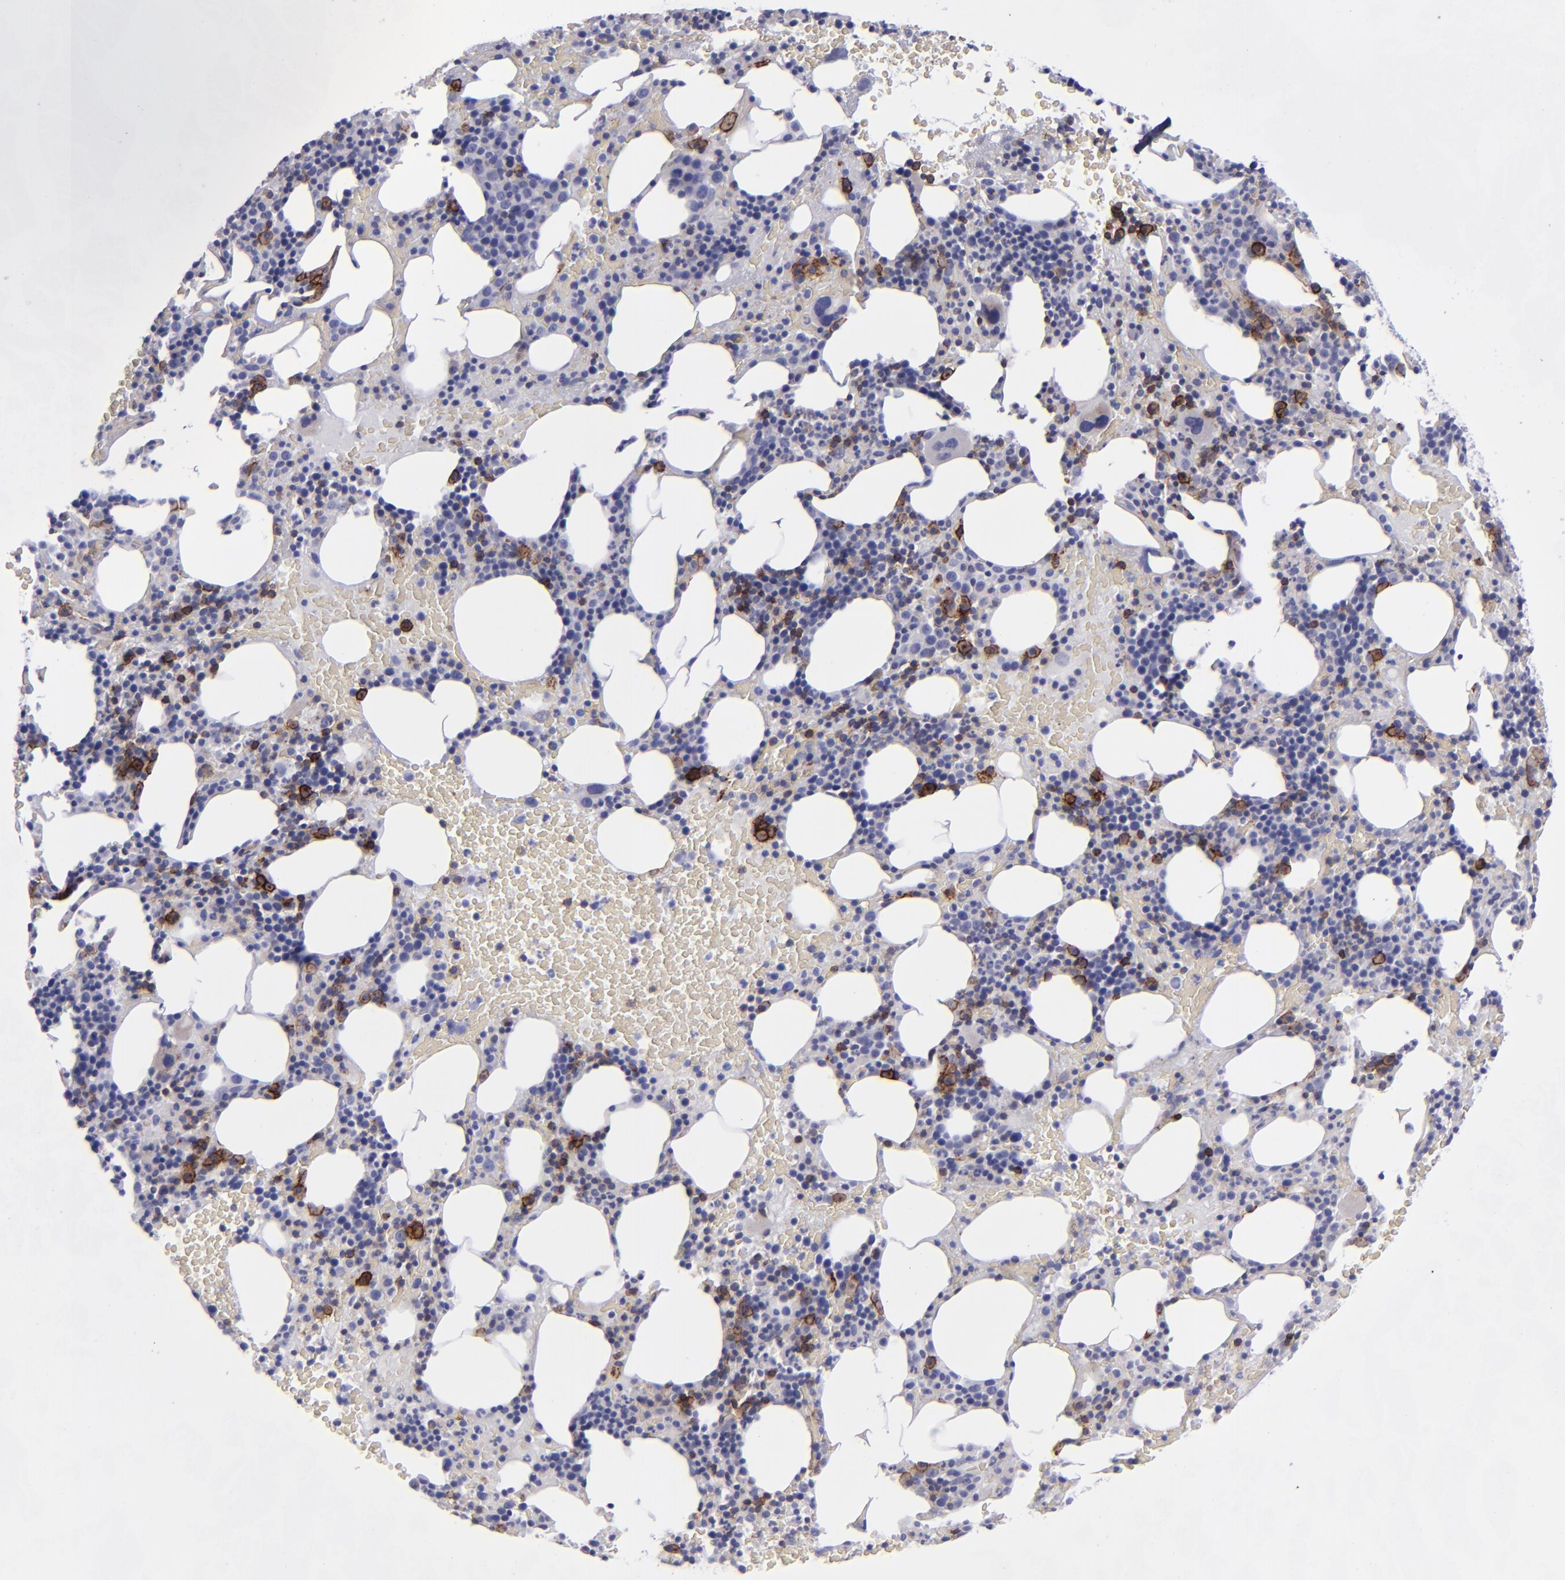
{"staining": {"intensity": "strong", "quantity": "<25%", "location": "cytoplasmic/membranous"}, "tissue": "bone marrow", "cell_type": "Hematopoietic cells", "image_type": "normal", "snomed": [{"axis": "morphology", "description": "Normal tissue, NOS"}, {"axis": "topography", "description": "Bone marrow"}], "caption": "Immunohistochemistry photomicrograph of benign bone marrow: bone marrow stained using IHC exhibits medium levels of strong protein expression localized specifically in the cytoplasmic/membranous of hematopoietic cells, appearing as a cytoplasmic/membranous brown color.", "gene": "CD27", "patient": {"sex": "male", "age": 86}}